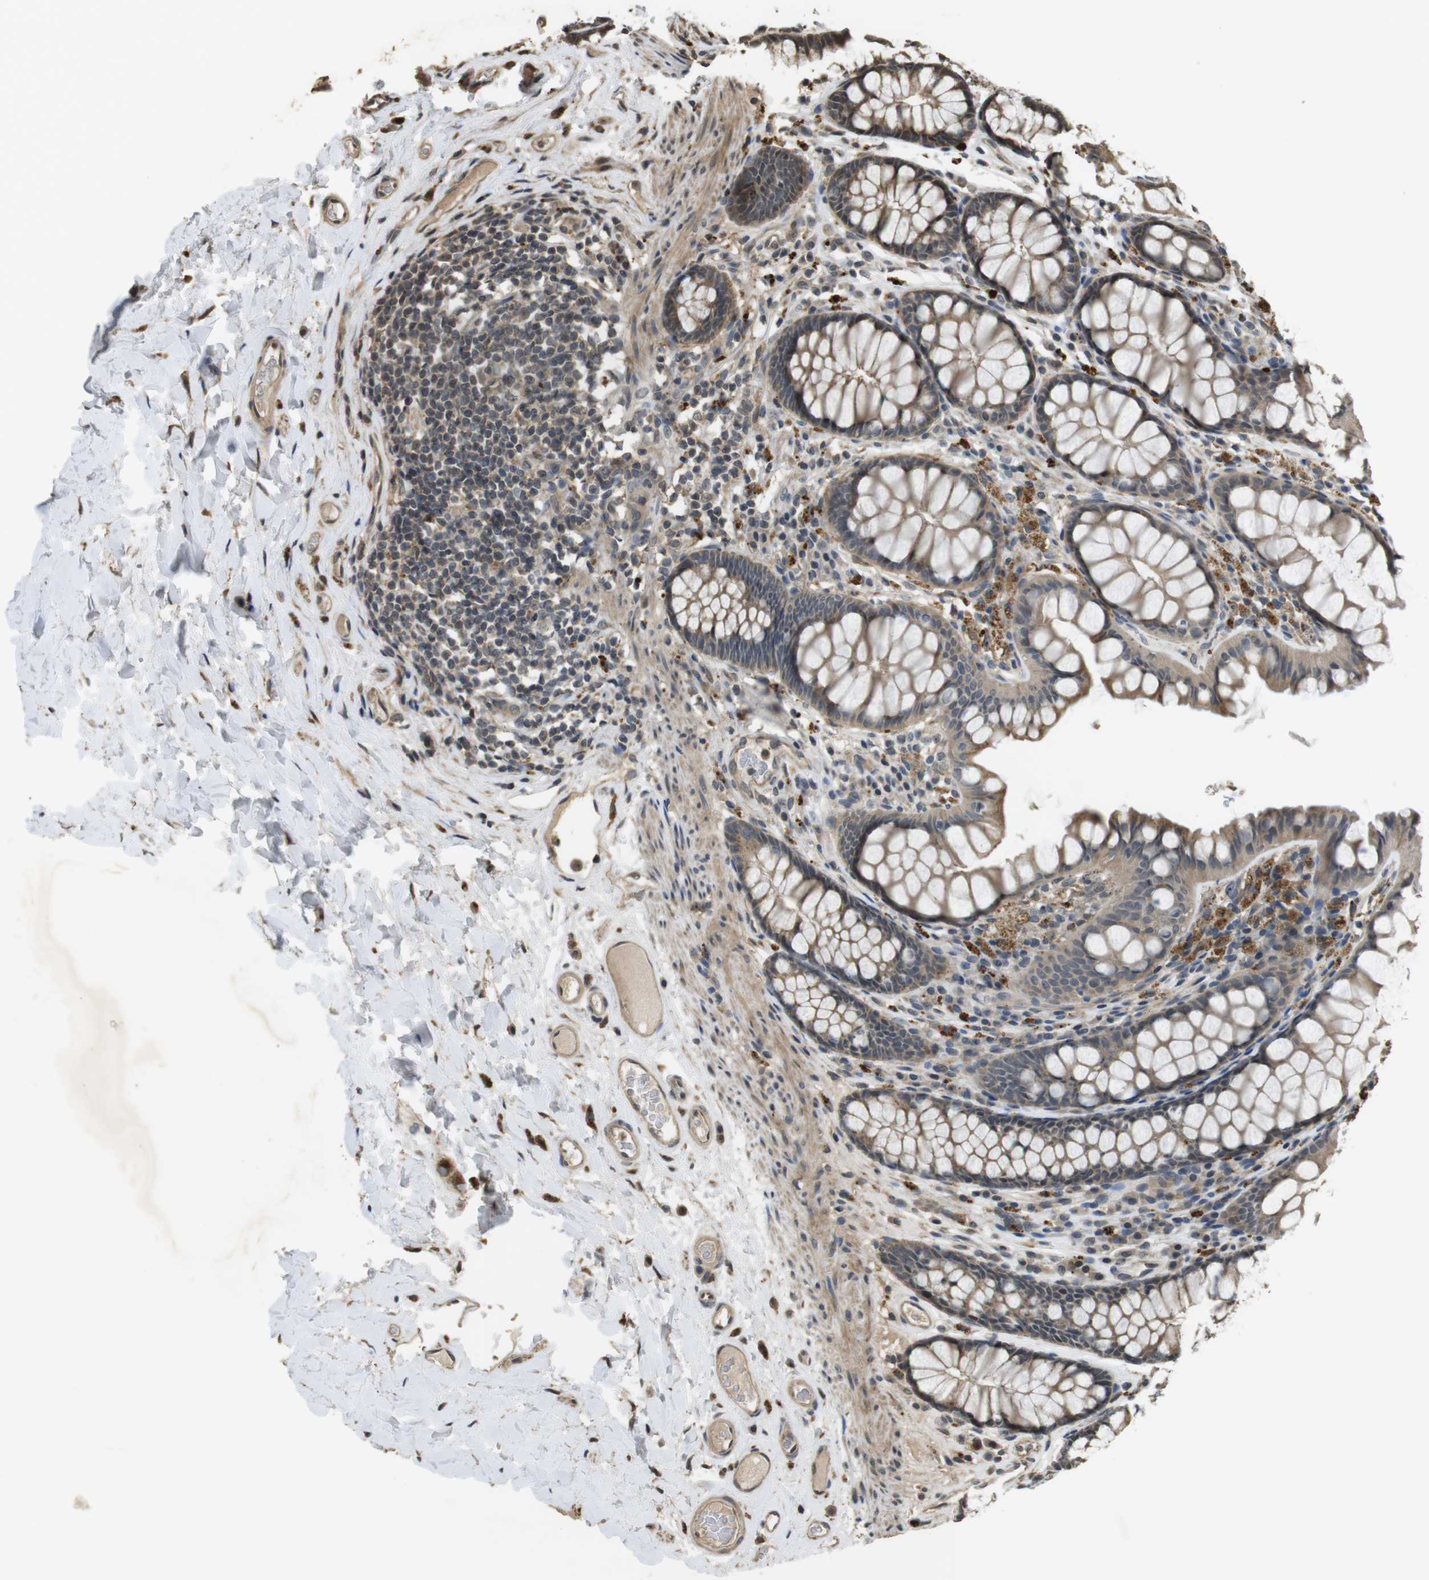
{"staining": {"intensity": "weak", "quantity": ">75%", "location": "cytoplasmic/membranous"}, "tissue": "colon", "cell_type": "Endothelial cells", "image_type": "normal", "snomed": [{"axis": "morphology", "description": "Normal tissue, NOS"}, {"axis": "topography", "description": "Colon"}], "caption": "Protein expression analysis of normal colon shows weak cytoplasmic/membranous staining in approximately >75% of endothelial cells.", "gene": "FZD10", "patient": {"sex": "female", "age": 55}}